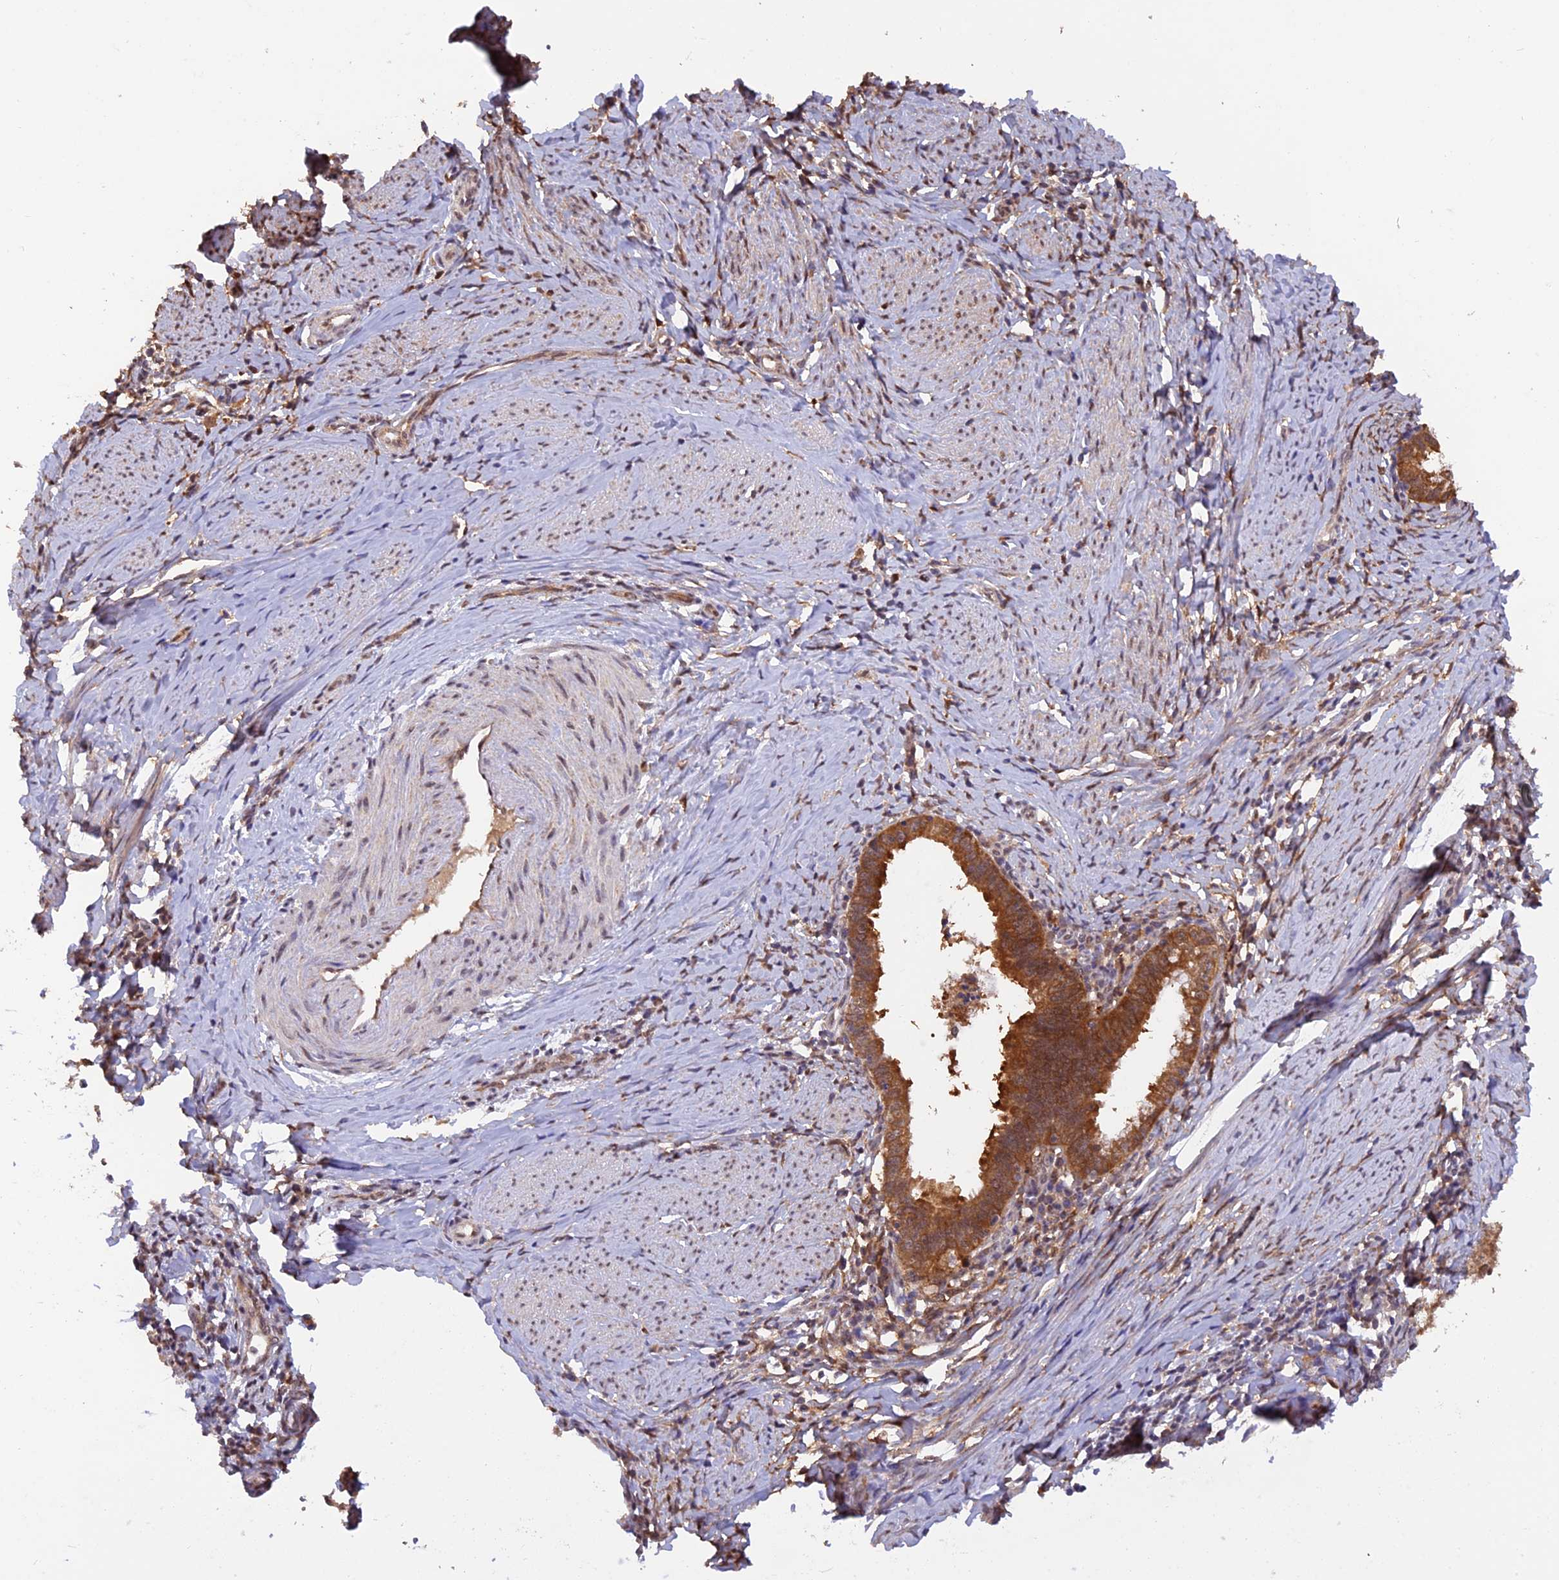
{"staining": {"intensity": "moderate", "quantity": ">75%", "location": "cytoplasmic/membranous"}, "tissue": "cervical cancer", "cell_type": "Tumor cells", "image_type": "cancer", "snomed": [{"axis": "morphology", "description": "Adenocarcinoma, NOS"}, {"axis": "topography", "description": "Cervix"}], "caption": "An image showing moderate cytoplasmic/membranous positivity in about >75% of tumor cells in adenocarcinoma (cervical), as visualized by brown immunohistochemical staining.", "gene": "MNS1", "patient": {"sex": "female", "age": 36}}